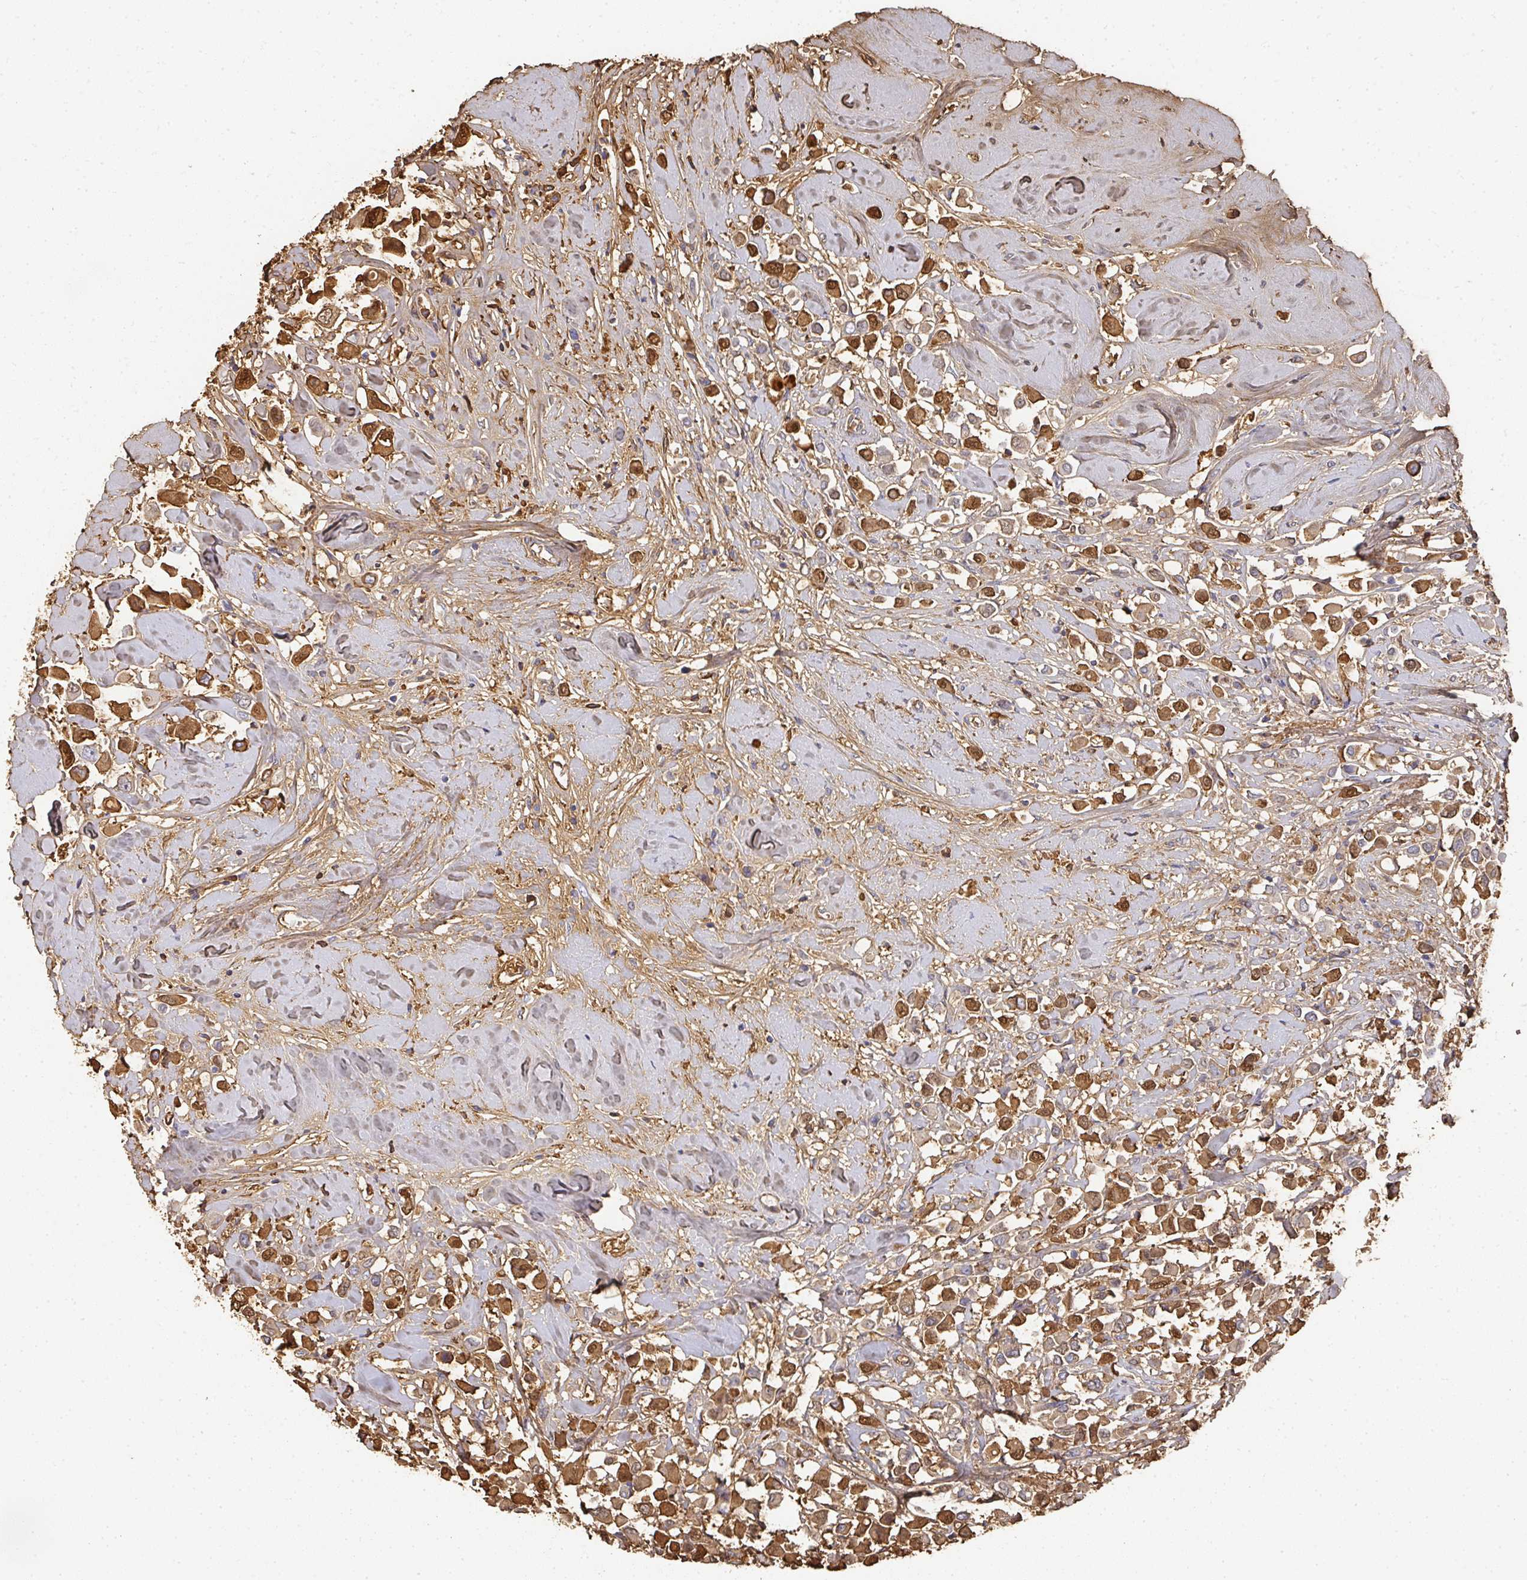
{"staining": {"intensity": "moderate", "quantity": ">75%", "location": "cytoplasmic/membranous,nuclear"}, "tissue": "breast cancer", "cell_type": "Tumor cells", "image_type": "cancer", "snomed": [{"axis": "morphology", "description": "Duct carcinoma"}, {"axis": "topography", "description": "Breast"}], "caption": "An IHC histopathology image of neoplastic tissue is shown. Protein staining in brown highlights moderate cytoplasmic/membranous and nuclear positivity in breast intraductal carcinoma within tumor cells. Using DAB (3,3'-diaminobenzidine) (brown) and hematoxylin (blue) stains, captured at high magnification using brightfield microscopy.", "gene": "ALB", "patient": {"sex": "female", "age": 61}}